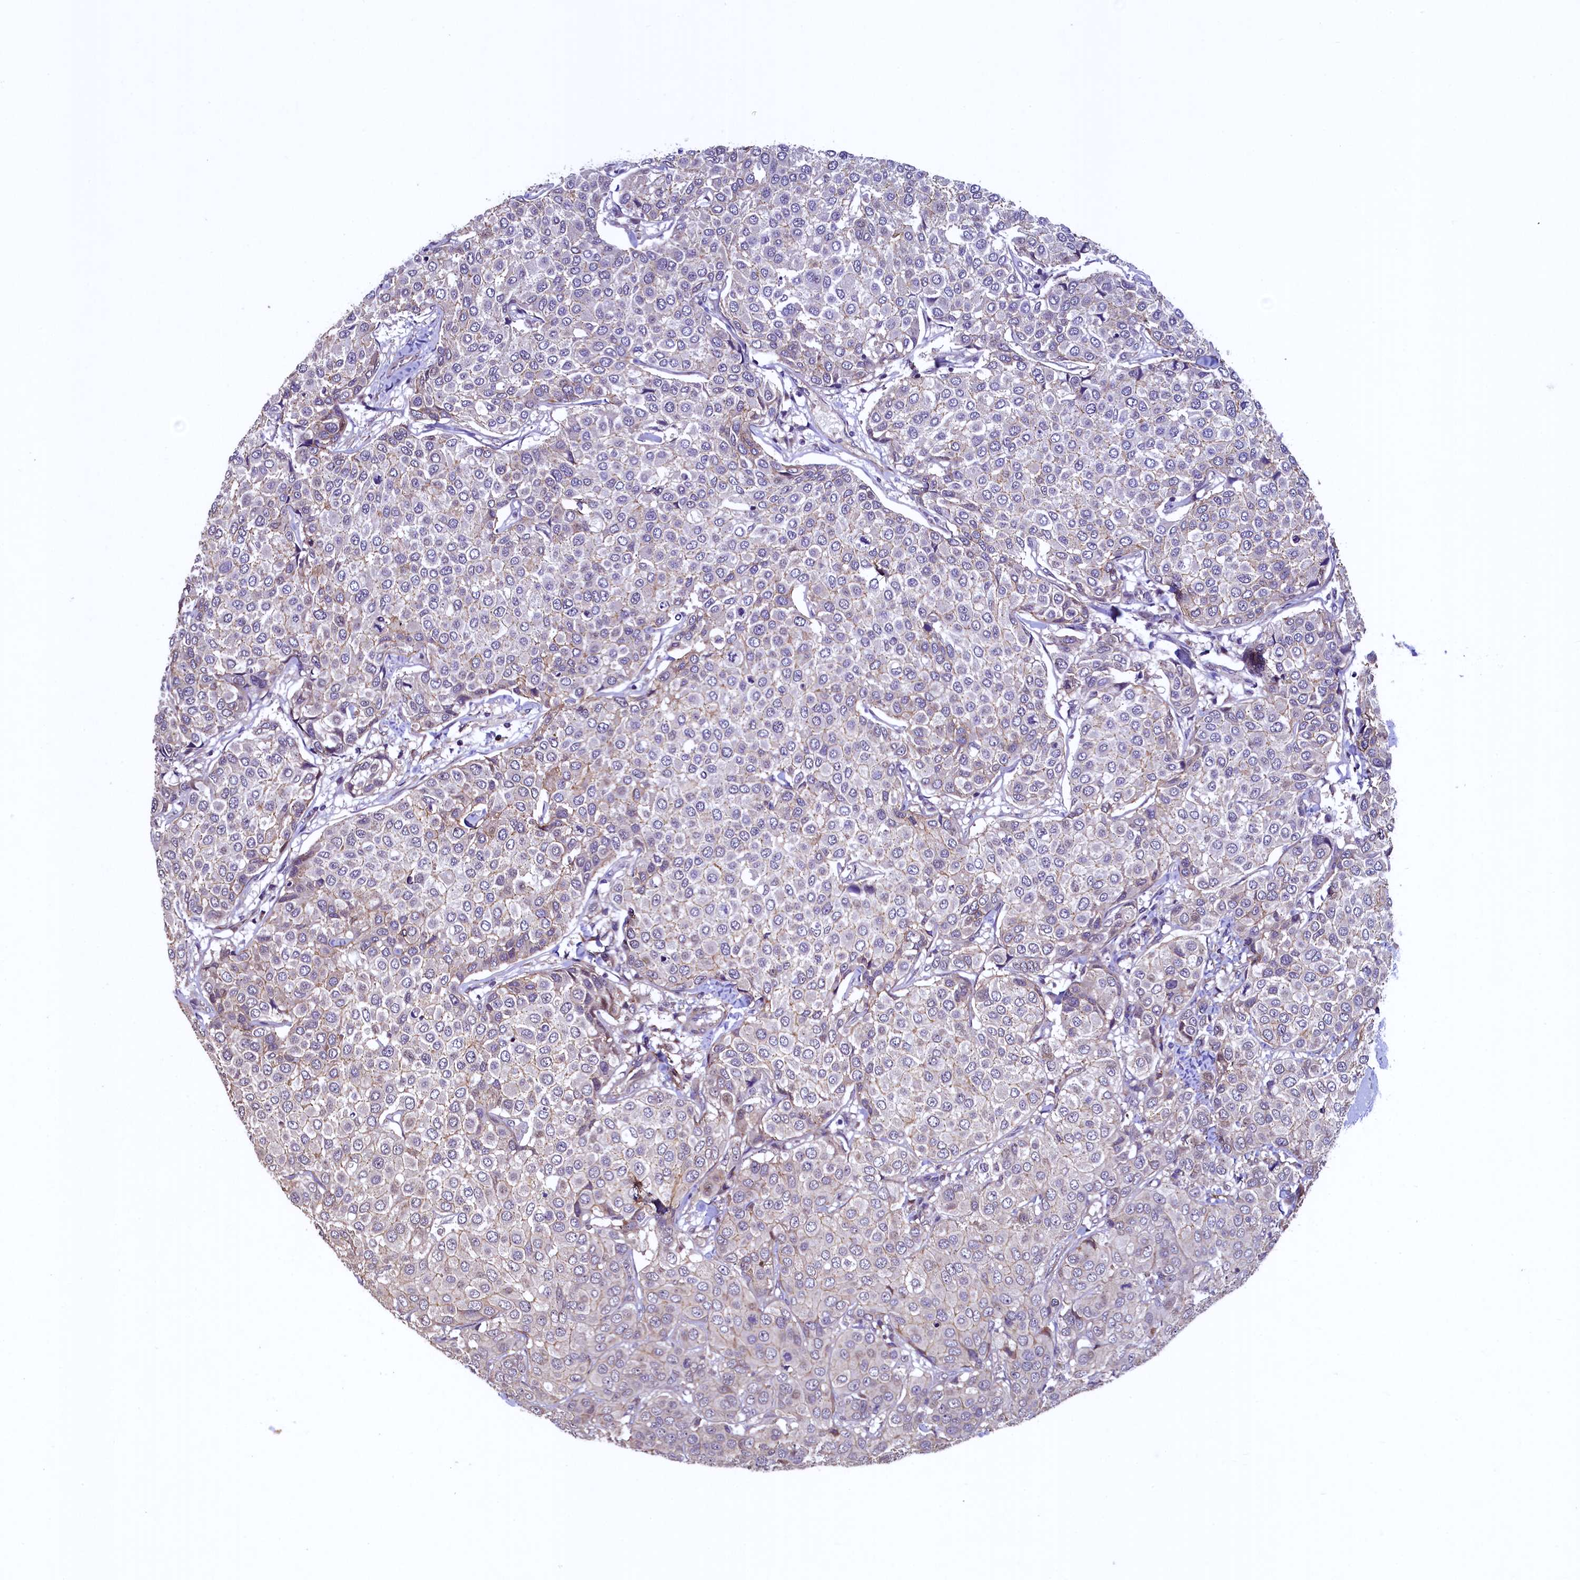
{"staining": {"intensity": "negative", "quantity": "none", "location": "none"}, "tissue": "breast cancer", "cell_type": "Tumor cells", "image_type": "cancer", "snomed": [{"axis": "morphology", "description": "Duct carcinoma"}, {"axis": "topography", "description": "Breast"}], "caption": "Invasive ductal carcinoma (breast) stained for a protein using IHC reveals no expression tumor cells.", "gene": "PALM", "patient": {"sex": "female", "age": 55}}